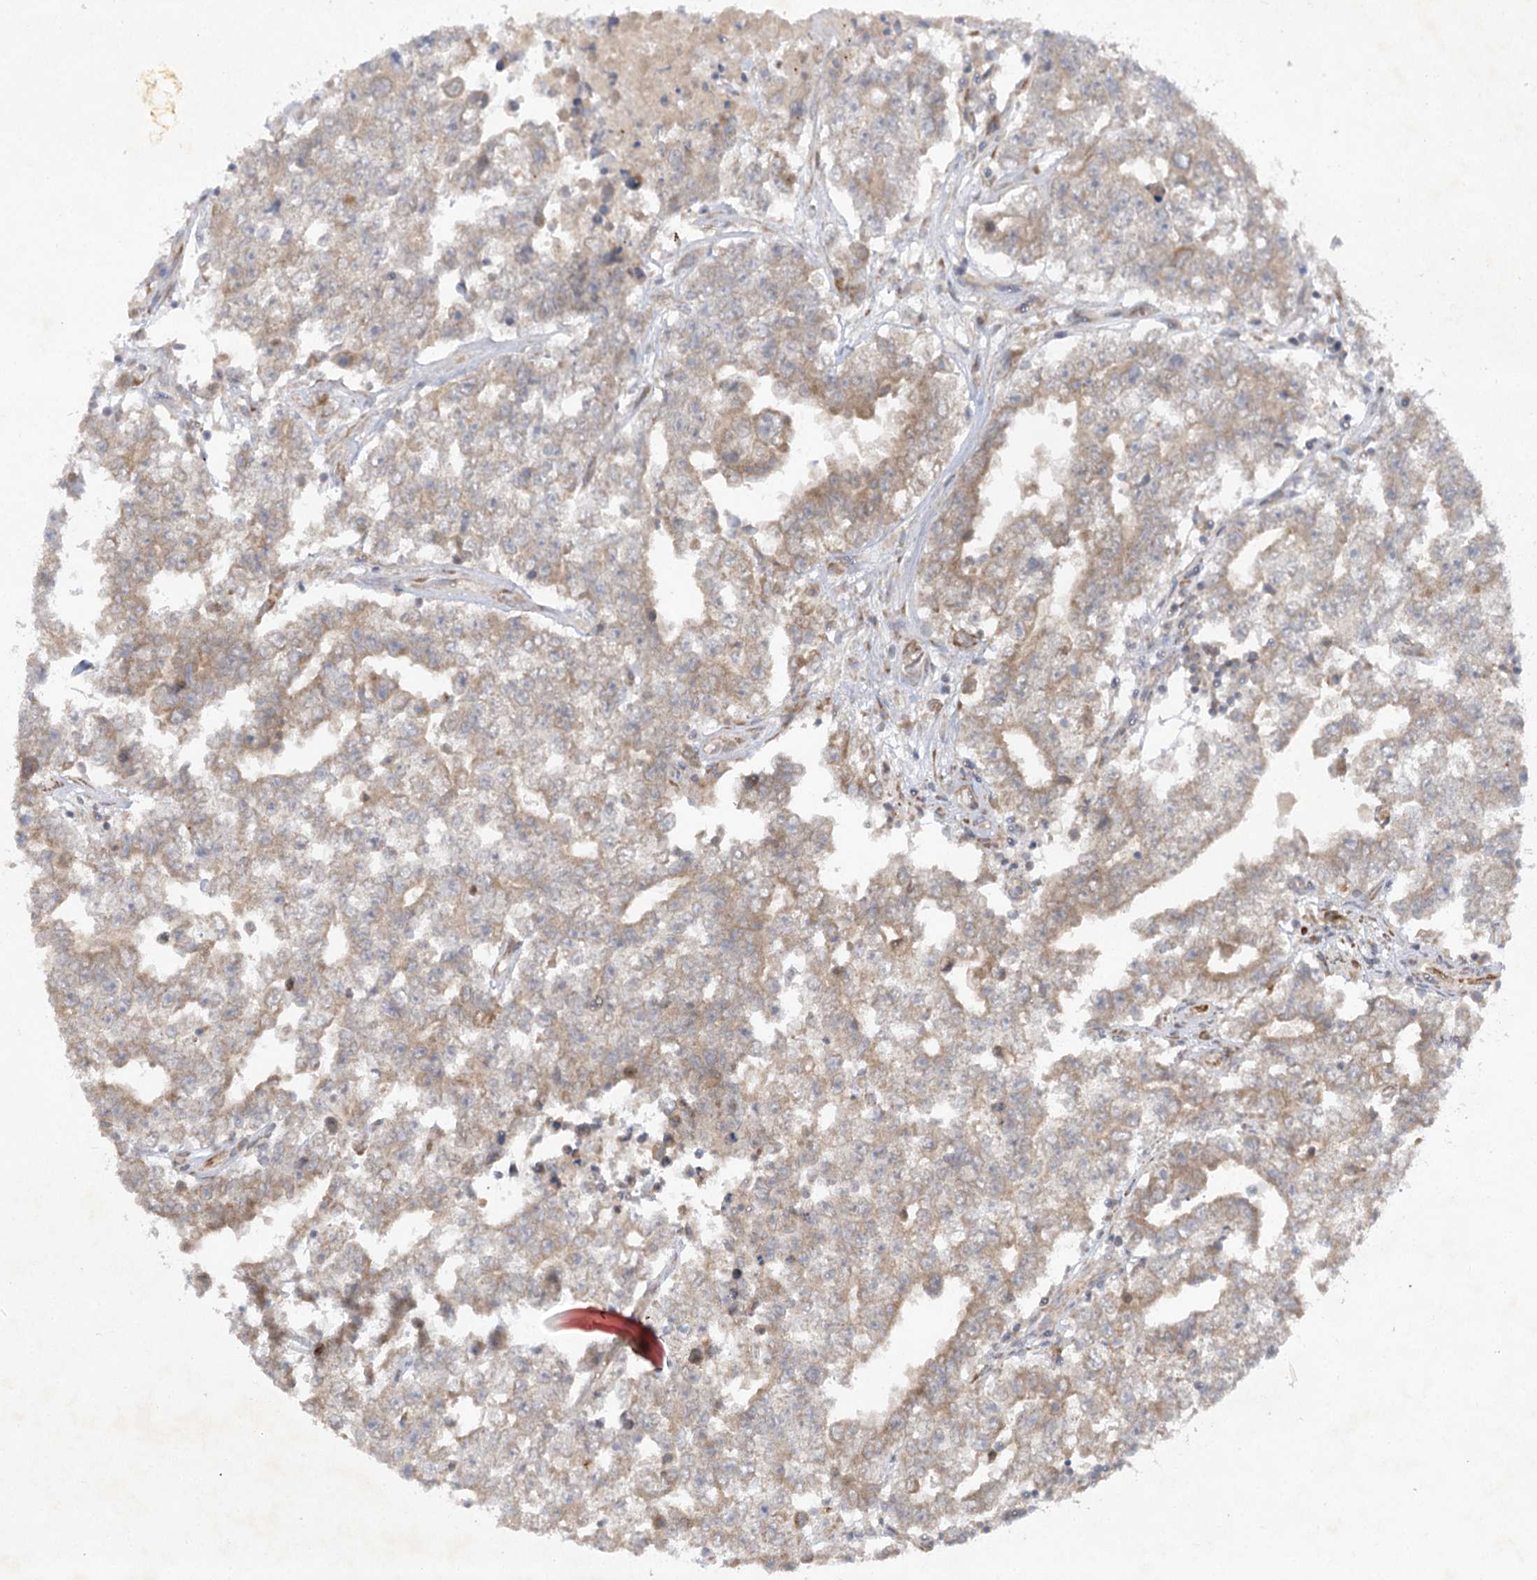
{"staining": {"intensity": "weak", "quantity": "25%-75%", "location": "cytoplasmic/membranous"}, "tissue": "testis cancer", "cell_type": "Tumor cells", "image_type": "cancer", "snomed": [{"axis": "morphology", "description": "Carcinoma, Embryonal, NOS"}, {"axis": "topography", "description": "Testis"}], "caption": "Weak cytoplasmic/membranous expression for a protein is present in approximately 25%-75% of tumor cells of testis embryonal carcinoma using immunohistochemistry.", "gene": "TRAF3IP1", "patient": {"sex": "male", "age": 25}}